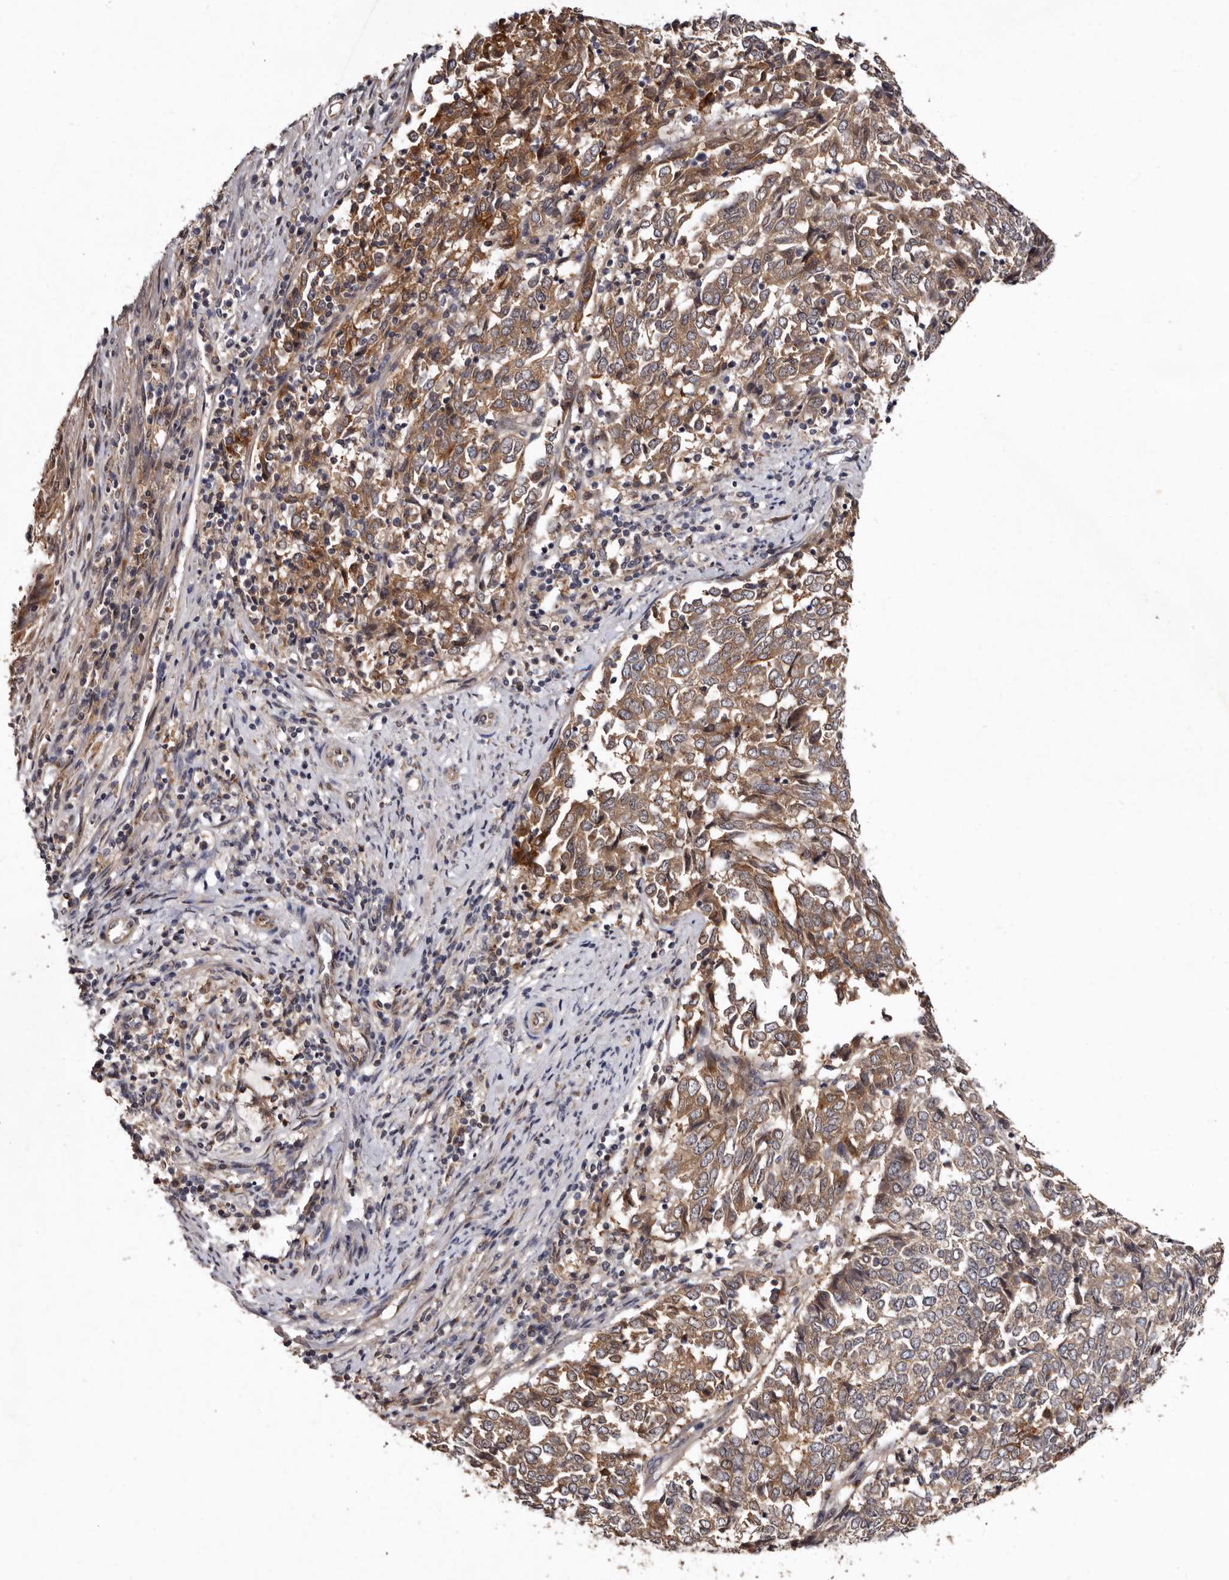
{"staining": {"intensity": "moderate", "quantity": ">75%", "location": "cytoplasmic/membranous"}, "tissue": "endometrial cancer", "cell_type": "Tumor cells", "image_type": "cancer", "snomed": [{"axis": "morphology", "description": "Adenocarcinoma, NOS"}, {"axis": "topography", "description": "Endometrium"}], "caption": "Protein positivity by immunohistochemistry displays moderate cytoplasmic/membranous expression in approximately >75% of tumor cells in endometrial adenocarcinoma. The staining is performed using DAB (3,3'-diaminobenzidine) brown chromogen to label protein expression. The nuclei are counter-stained blue using hematoxylin.", "gene": "FAM91A1", "patient": {"sex": "female", "age": 80}}